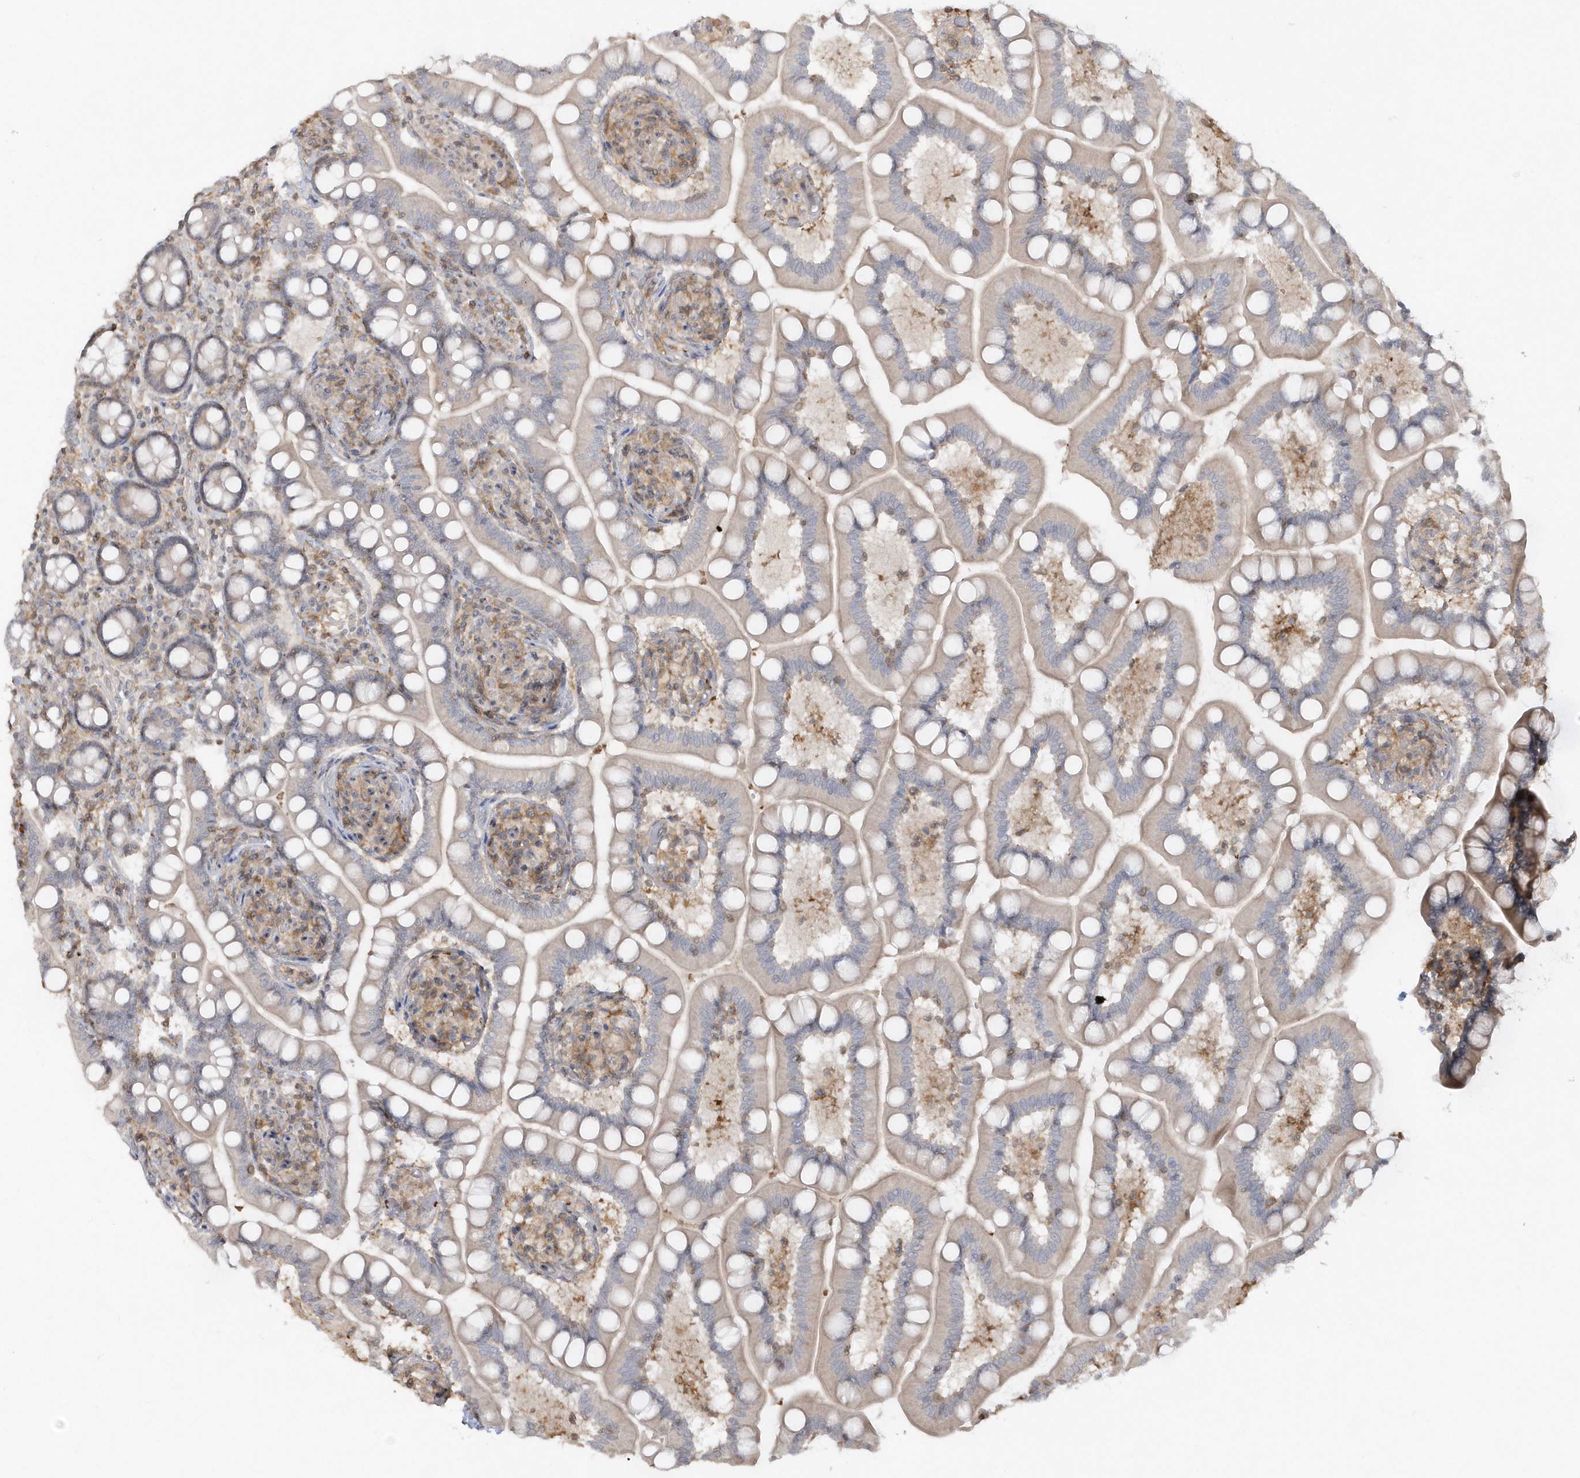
{"staining": {"intensity": "weak", "quantity": "<25%", "location": "cytoplasmic/membranous"}, "tissue": "small intestine", "cell_type": "Glandular cells", "image_type": "normal", "snomed": [{"axis": "morphology", "description": "Normal tissue, NOS"}, {"axis": "topography", "description": "Small intestine"}], "caption": "Protein analysis of benign small intestine displays no significant positivity in glandular cells. (Brightfield microscopy of DAB IHC at high magnification).", "gene": "BSN", "patient": {"sex": "female", "age": 64}}